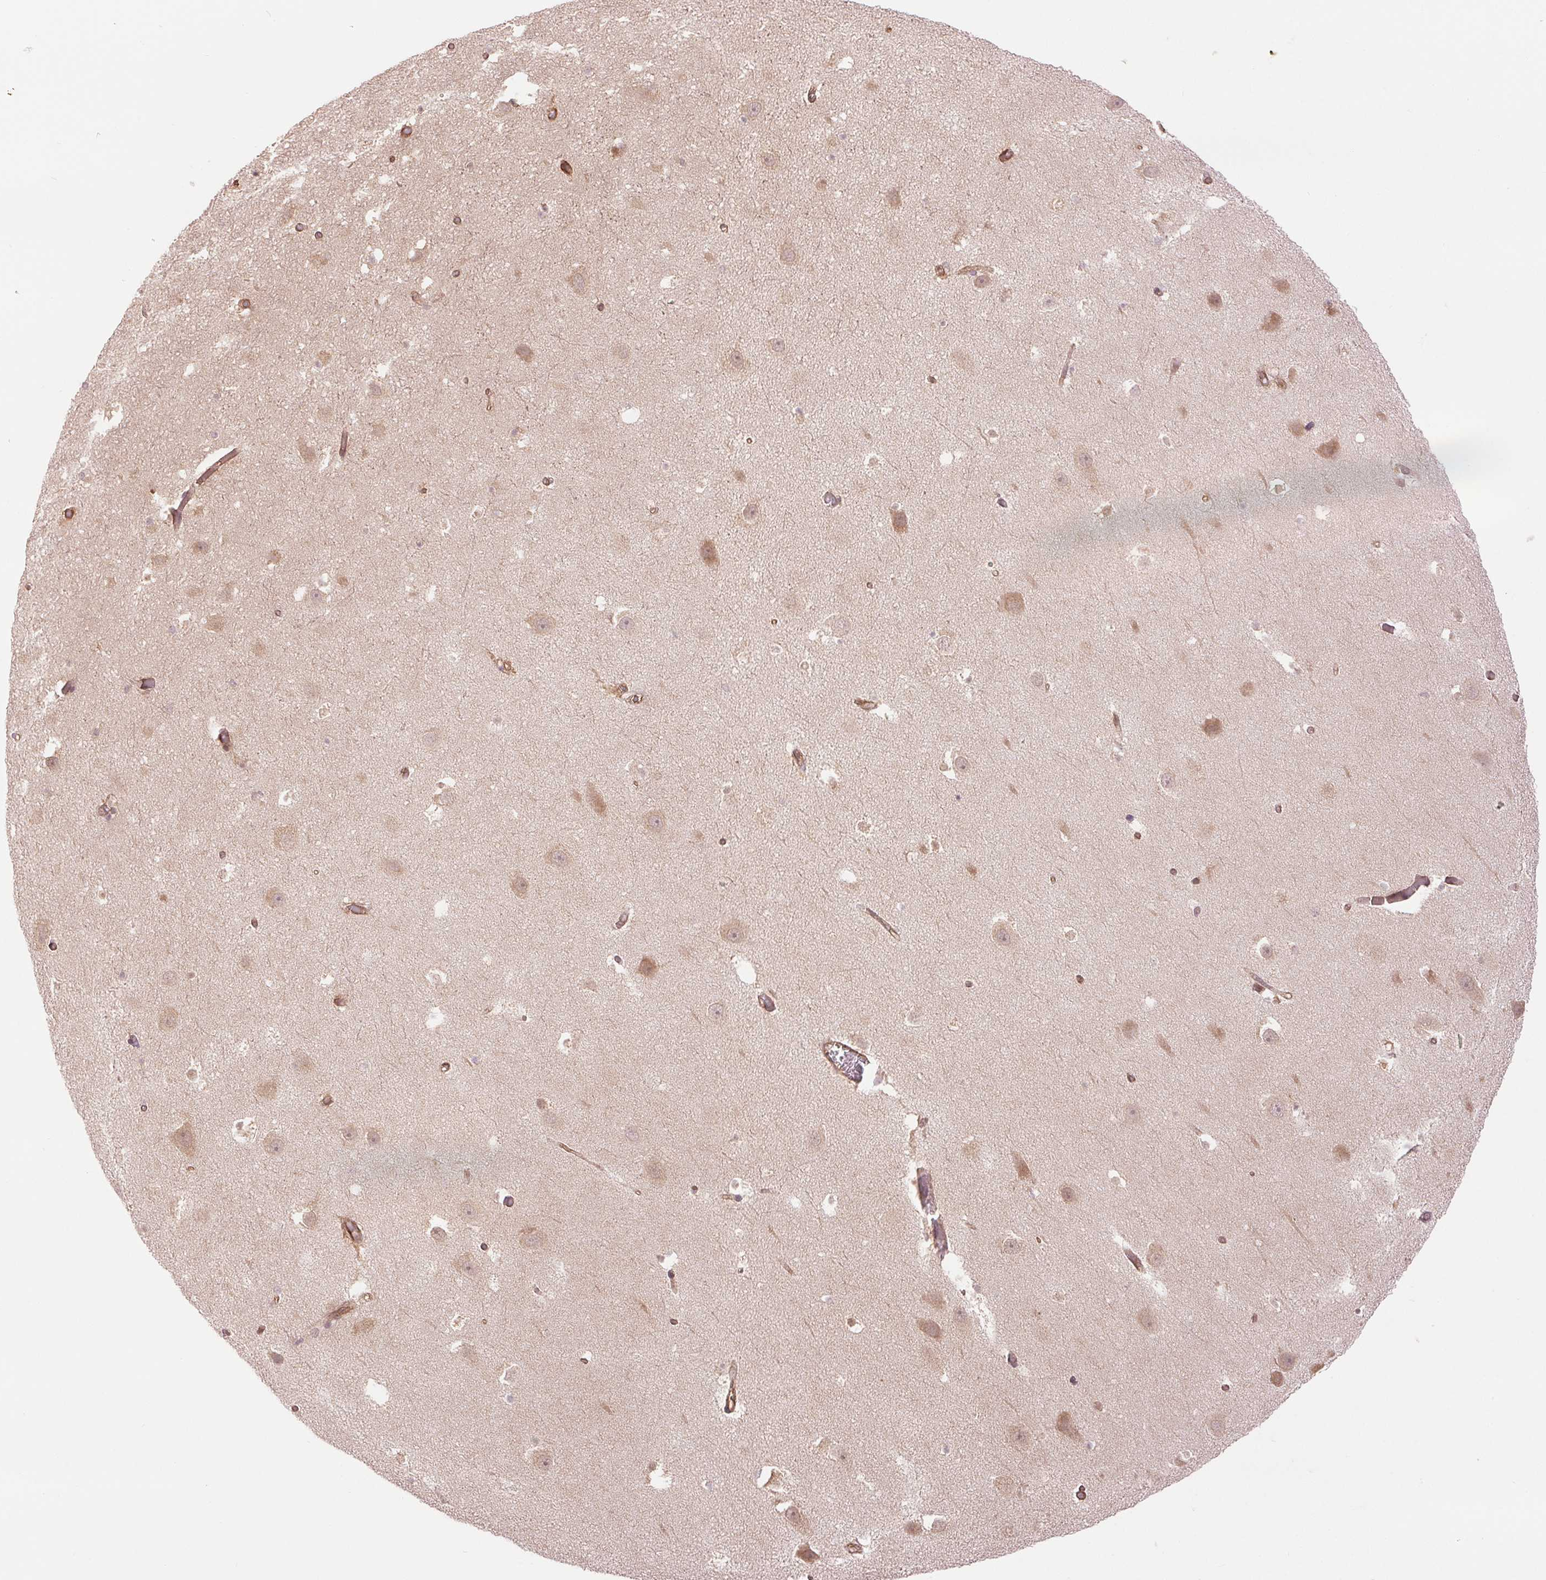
{"staining": {"intensity": "weak", "quantity": "<25%", "location": "nuclear"}, "tissue": "hippocampus", "cell_type": "Glial cells", "image_type": "normal", "snomed": [{"axis": "morphology", "description": "Normal tissue, NOS"}, {"axis": "topography", "description": "Hippocampus"}], "caption": "Immunohistochemical staining of normal human hippocampus shows no significant positivity in glial cells. (Immunohistochemistry, brightfield microscopy, high magnification).", "gene": "STARD7", "patient": {"sex": "male", "age": 26}}